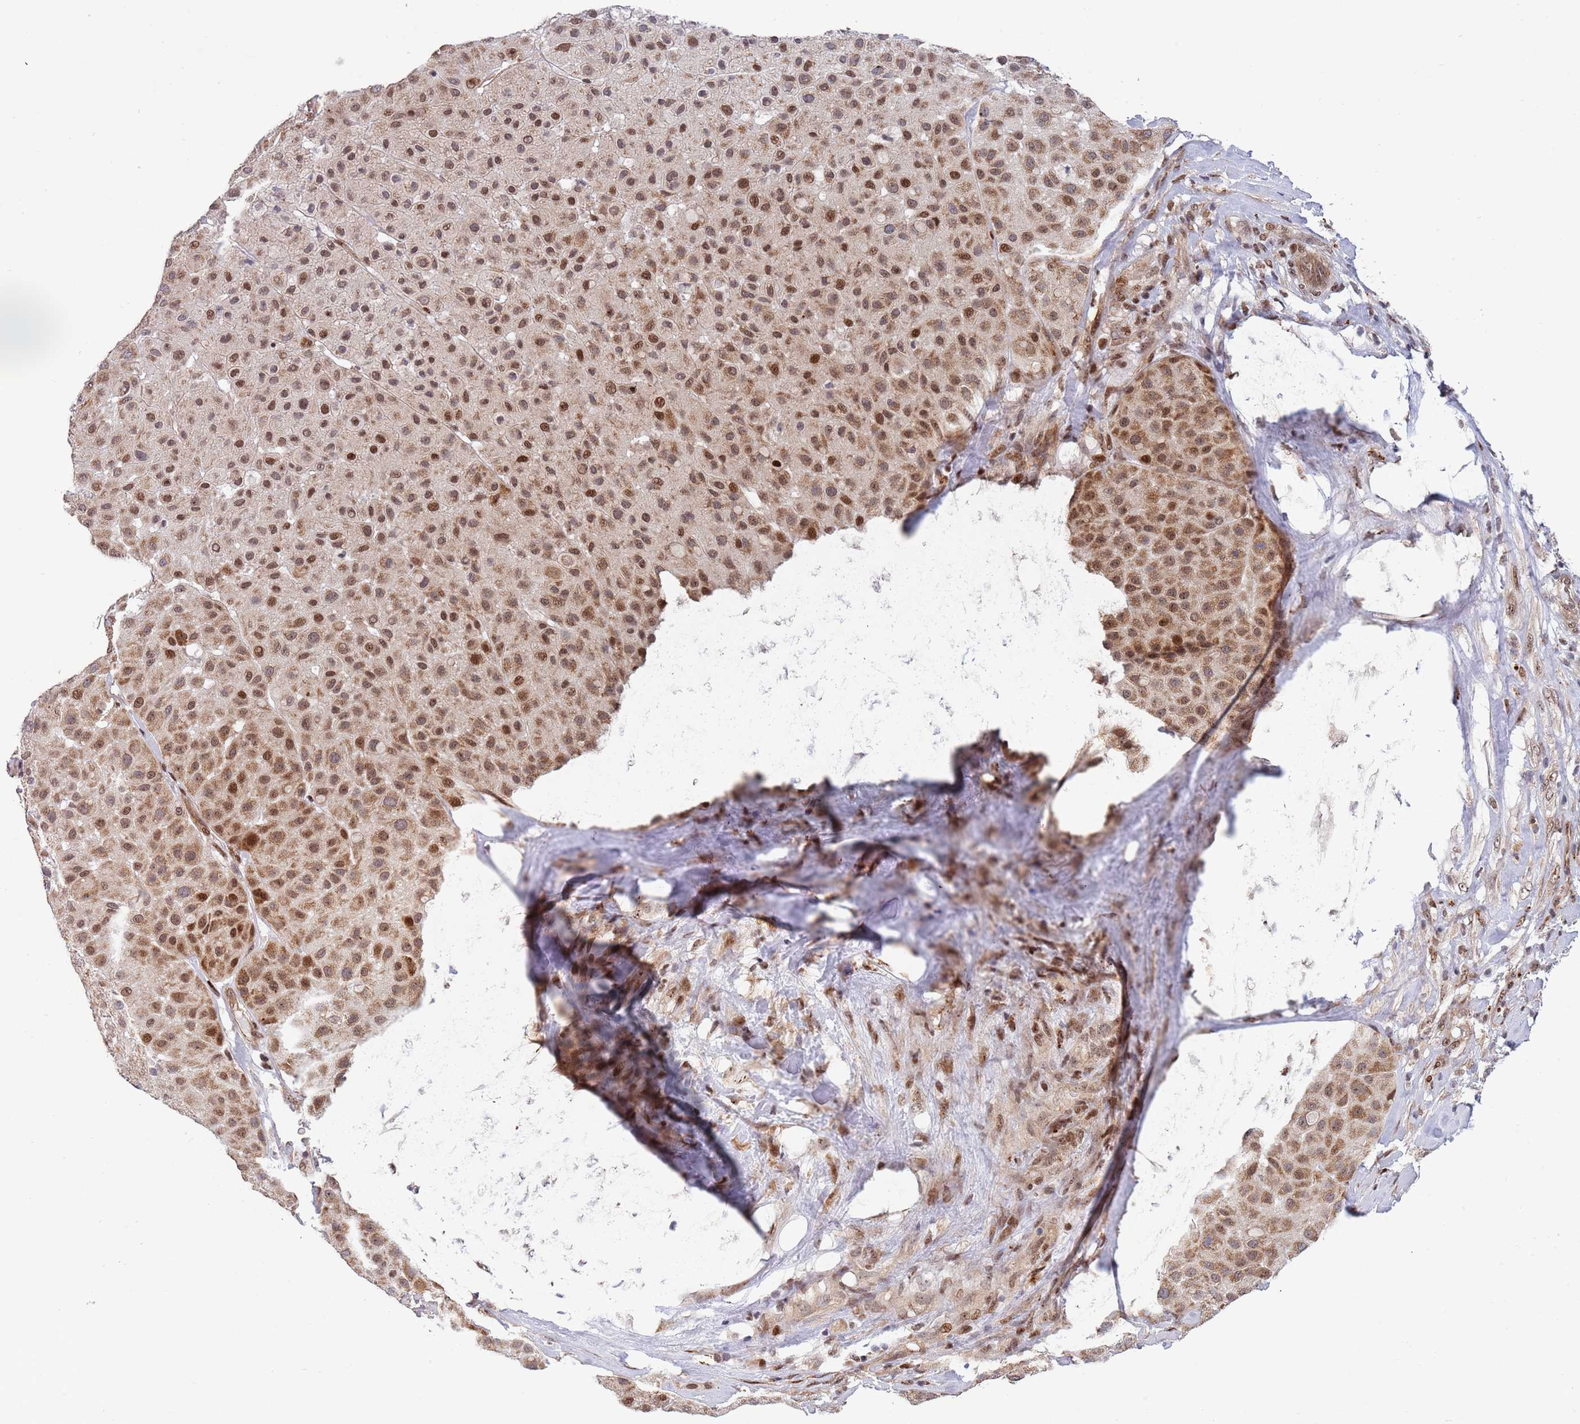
{"staining": {"intensity": "moderate", "quantity": ">75%", "location": "cytoplasmic/membranous,nuclear"}, "tissue": "melanoma", "cell_type": "Tumor cells", "image_type": "cancer", "snomed": [{"axis": "morphology", "description": "Malignant melanoma, Metastatic site"}, {"axis": "topography", "description": "Smooth muscle"}], "caption": "Approximately >75% of tumor cells in human melanoma display moderate cytoplasmic/membranous and nuclear protein staining as visualized by brown immunohistochemical staining.", "gene": "TBX10", "patient": {"sex": "male", "age": 41}}